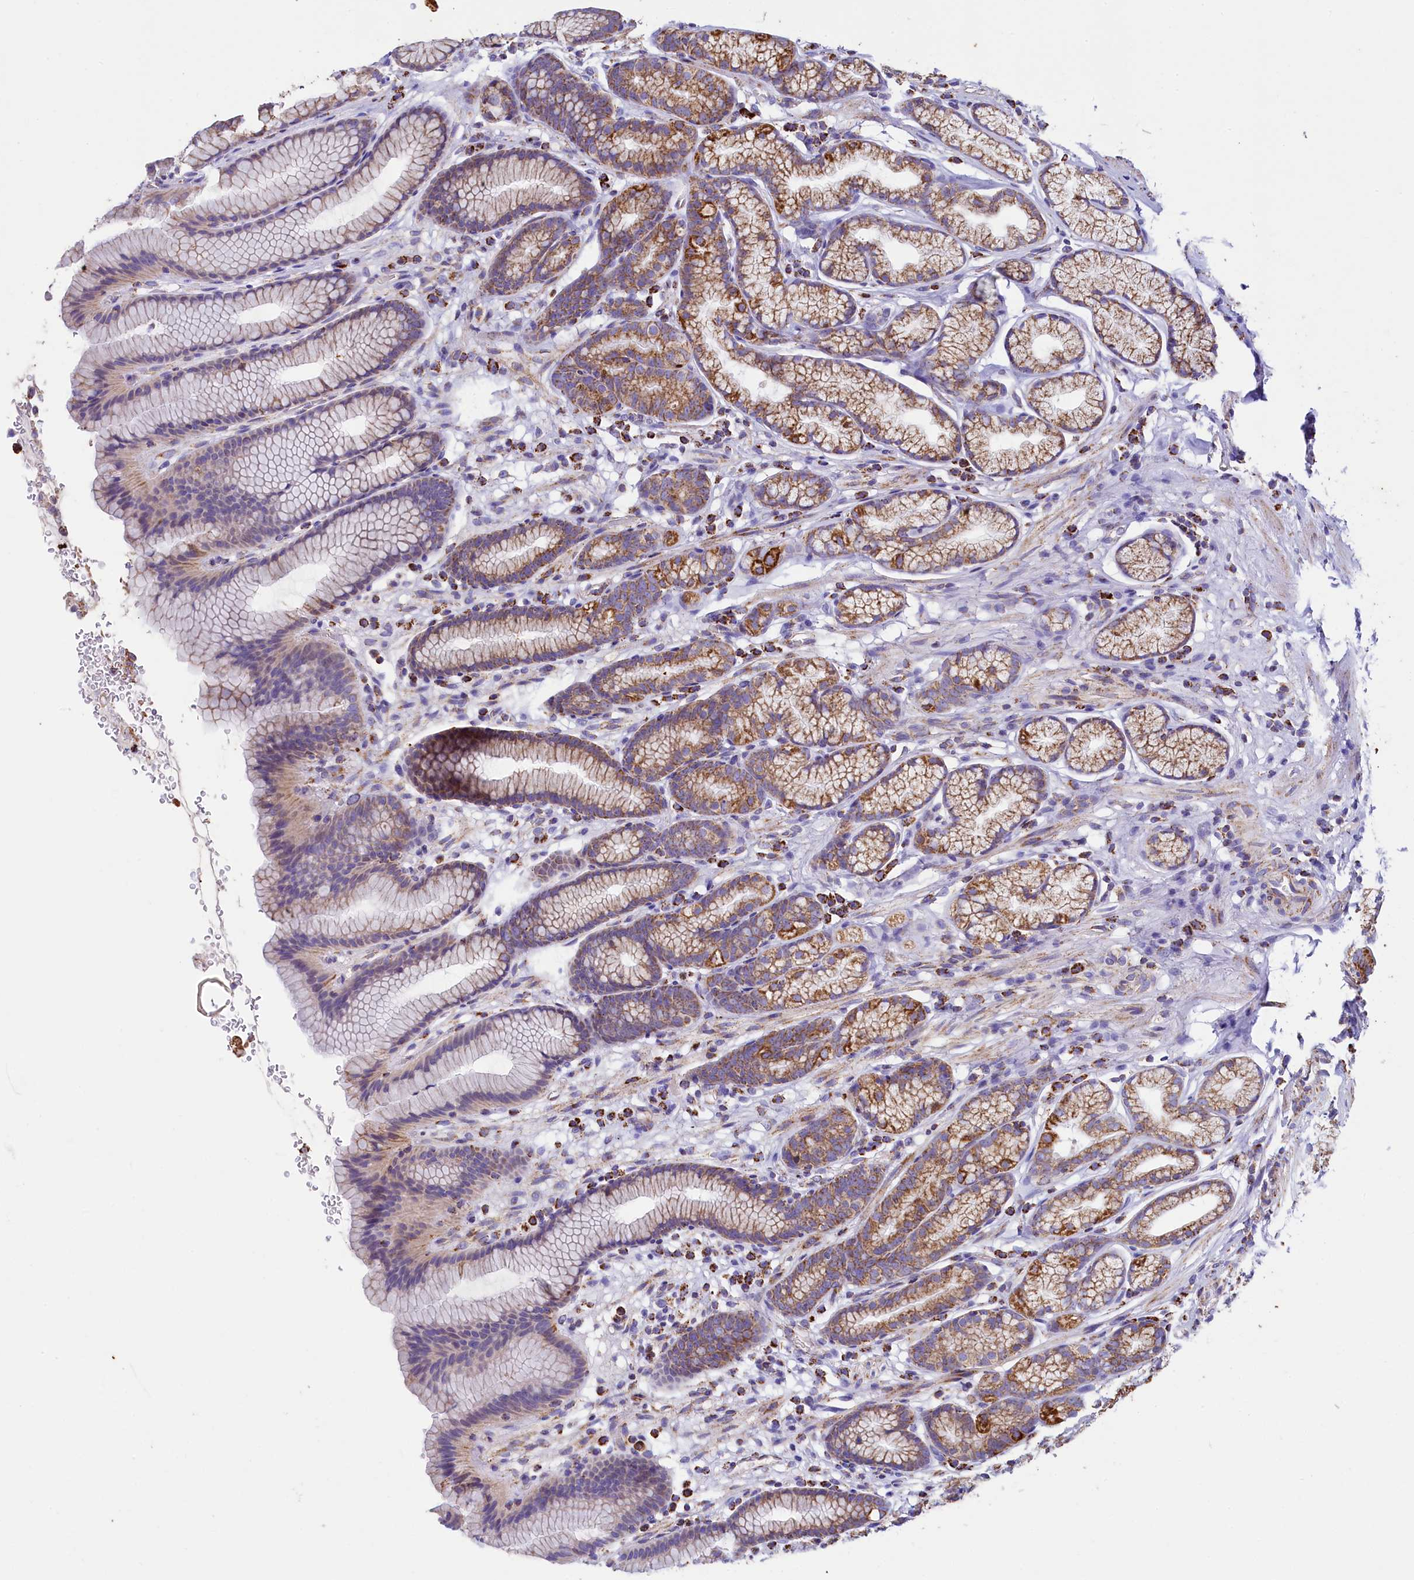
{"staining": {"intensity": "strong", "quantity": "25%-75%", "location": "cytoplasmic/membranous"}, "tissue": "stomach", "cell_type": "Glandular cells", "image_type": "normal", "snomed": [{"axis": "morphology", "description": "Normal tissue, NOS"}, {"axis": "topography", "description": "Stomach"}], "caption": "Strong cytoplasmic/membranous expression for a protein is identified in approximately 25%-75% of glandular cells of normal stomach using IHC.", "gene": "IDH3A", "patient": {"sex": "male", "age": 42}}